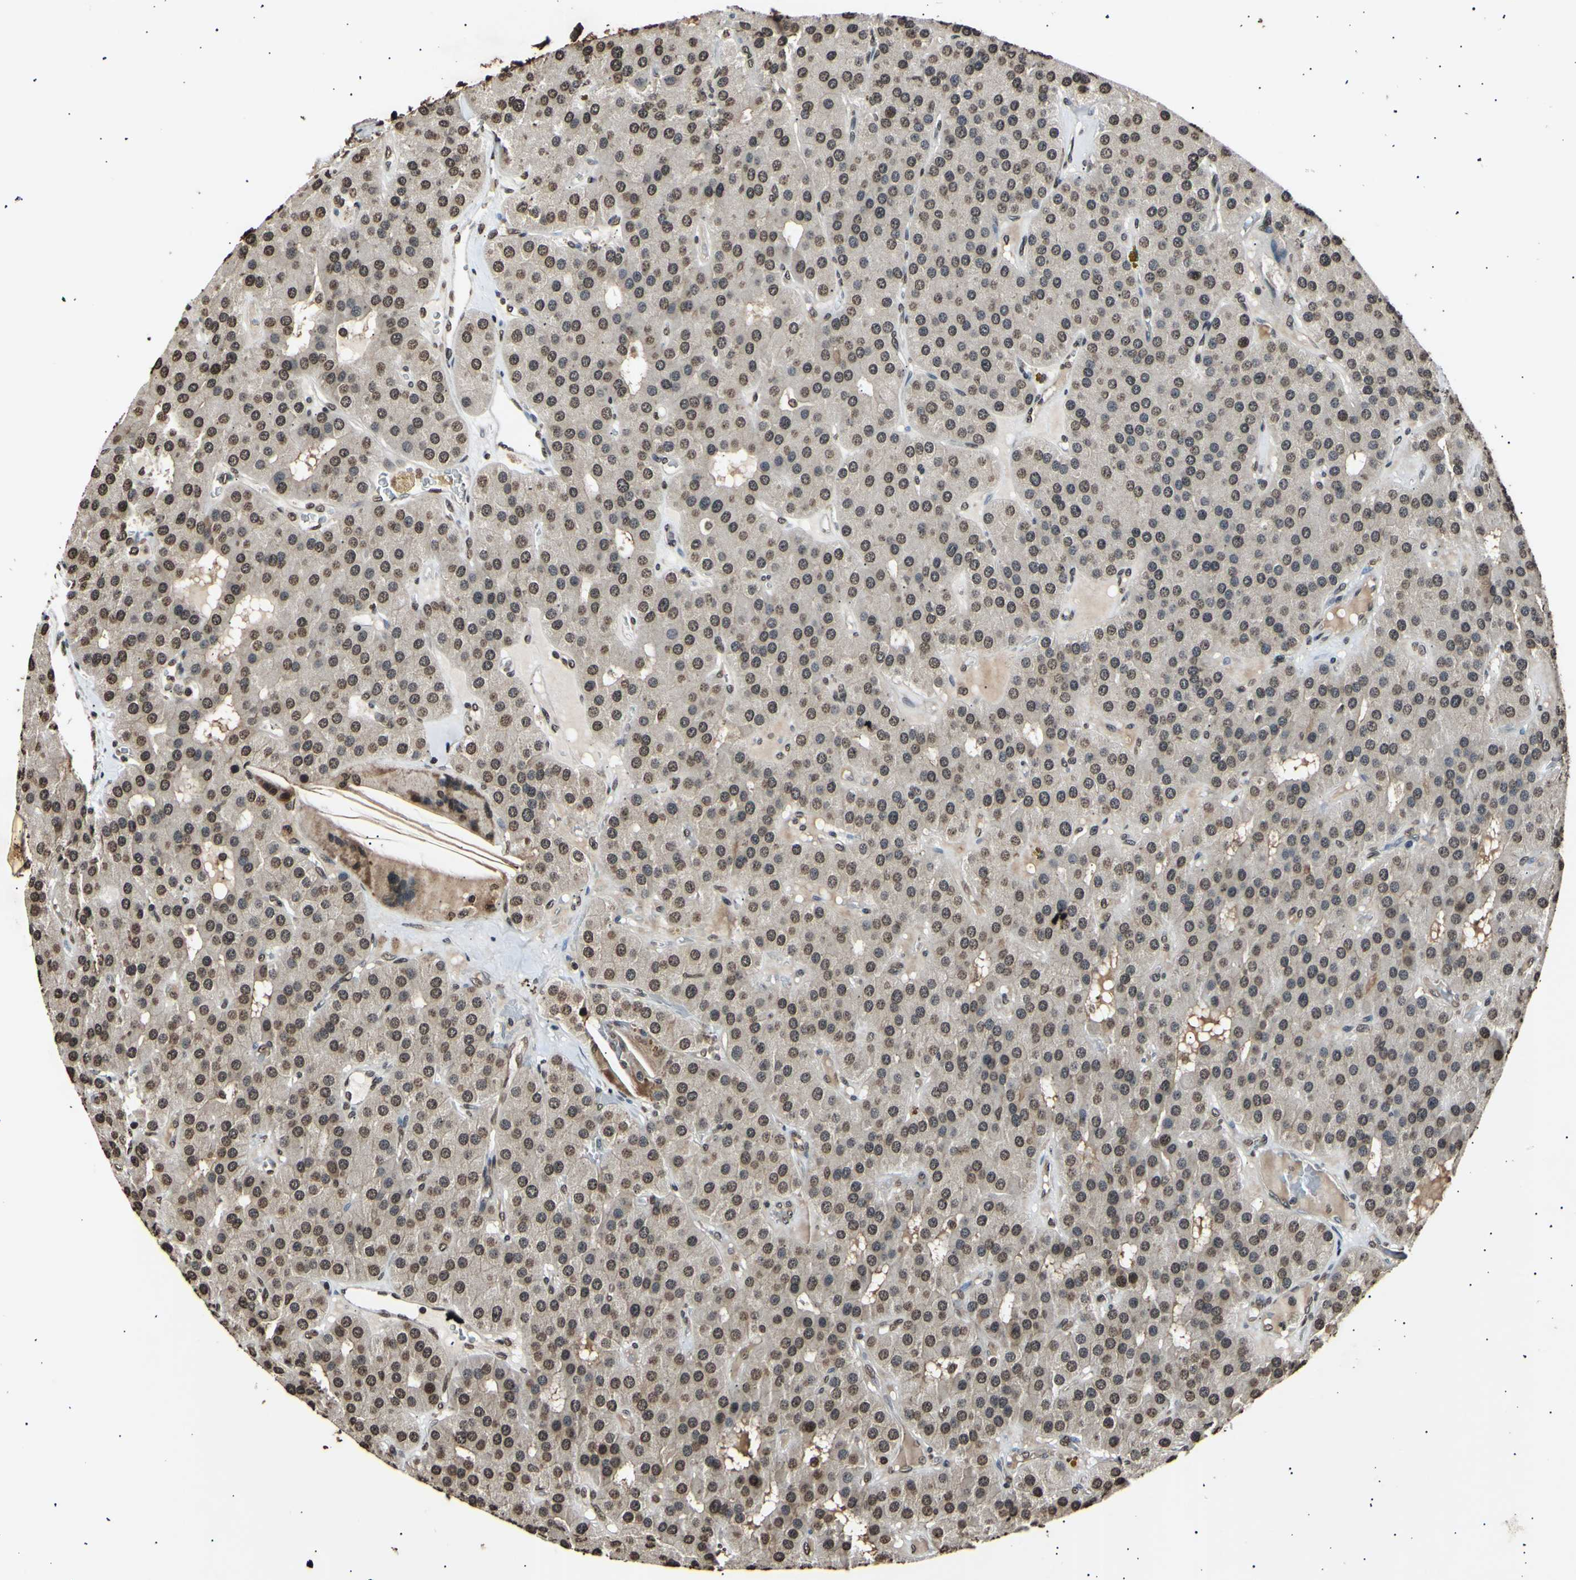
{"staining": {"intensity": "moderate", "quantity": ">75%", "location": "cytoplasmic/membranous,nuclear"}, "tissue": "parathyroid gland", "cell_type": "Glandular cells", "image_type": "normal", "snomed": [{"axis": "morphology", "description": "Normal tissue, NOS"}, {"axis": "morphology", "description": "Adenoma, NOS"}, {"axis": "topography", "description": "Parathyroid gland"}], "caption": "Normal parathyroid gland exhibits moderate cytoplasmic/membranous,nuclear positivity in about >75% of glandular cells (brown staining indicates protein expression, while blue staining denotes nuclei)..", "gene": "ANAPC7", "patient": {"sex": "female", "age": 86}}